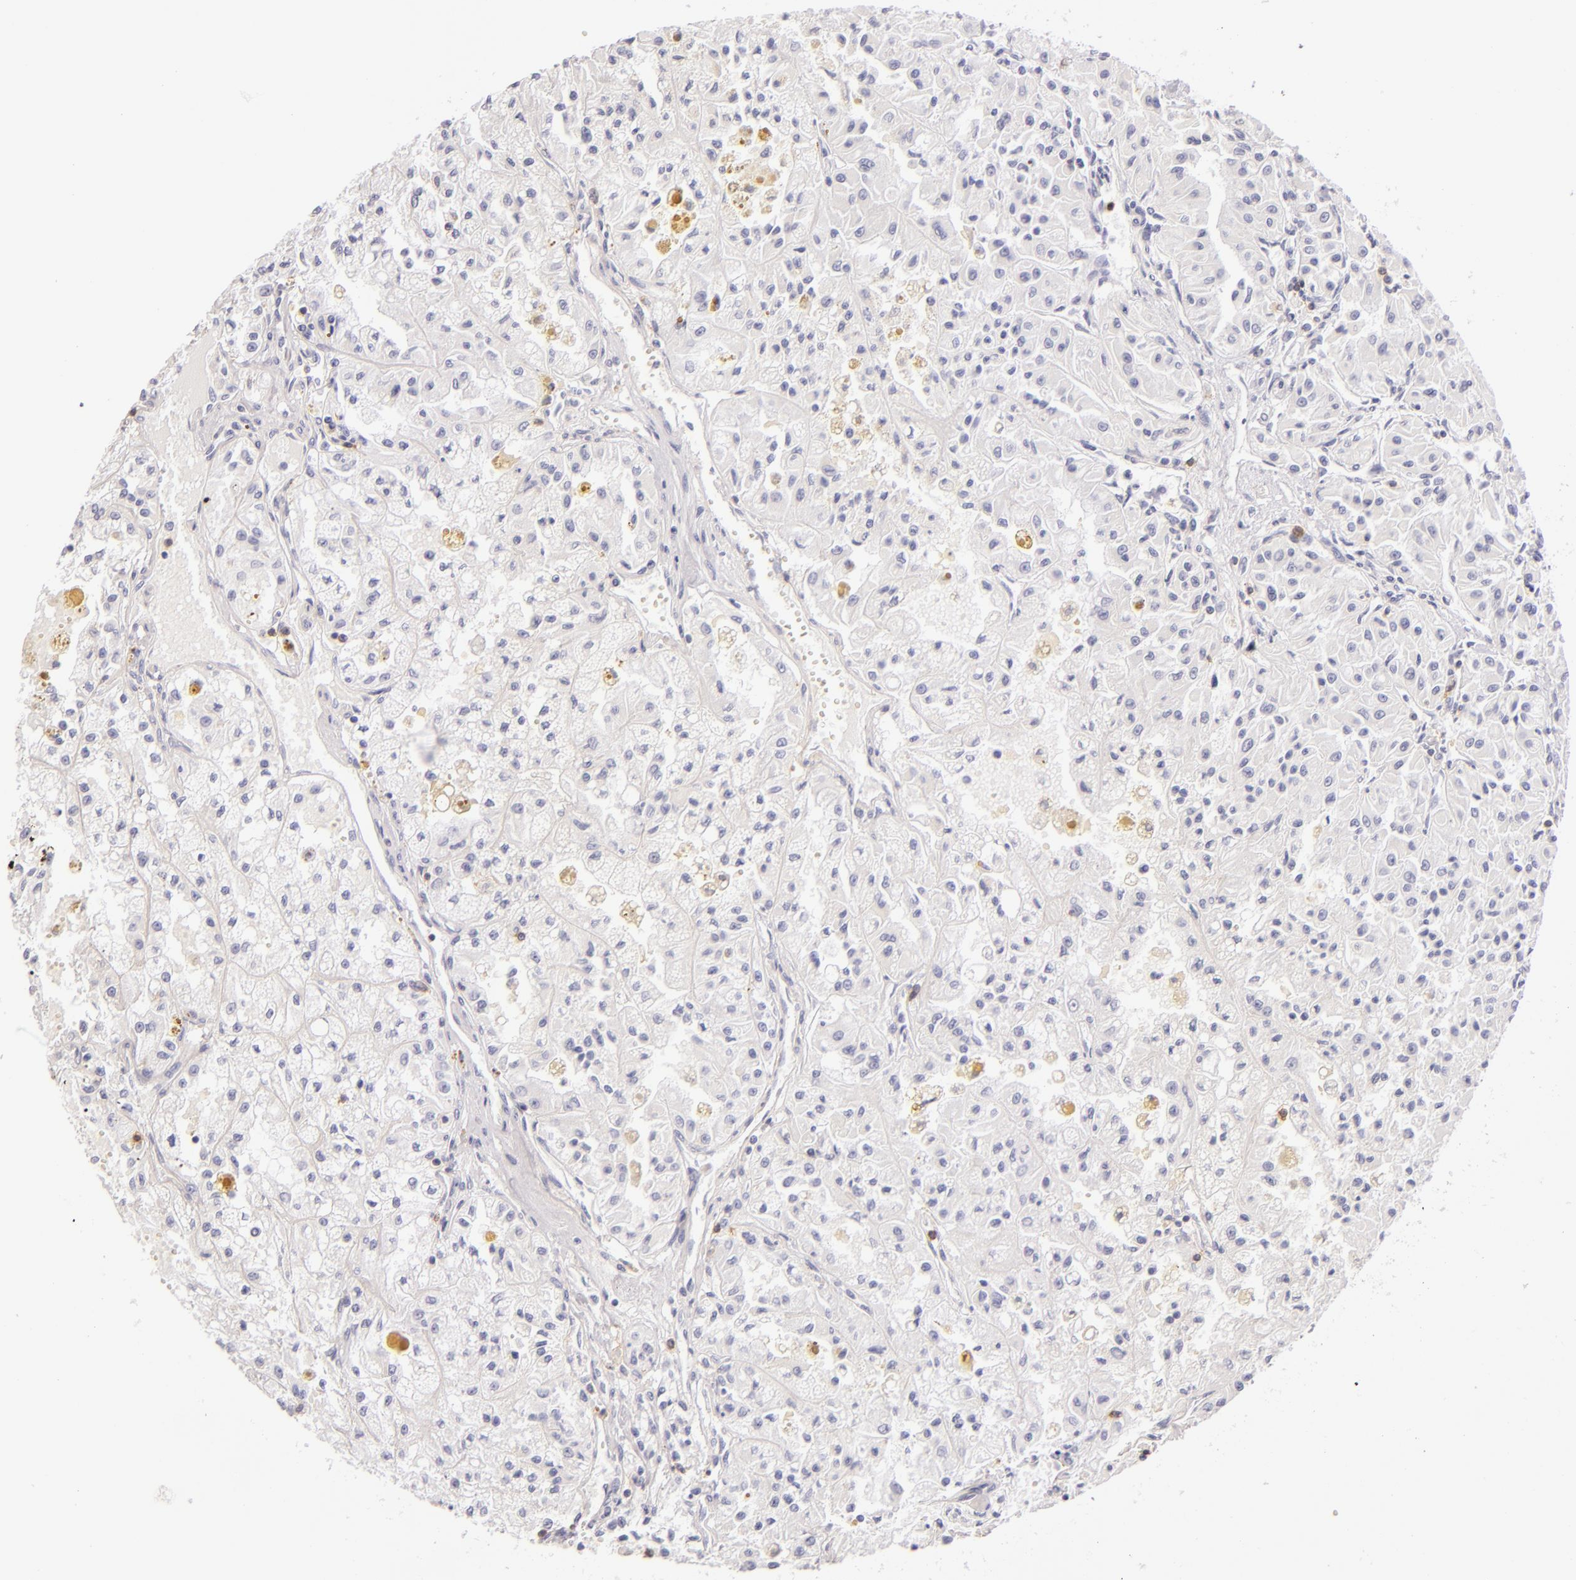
{"staining": {"intensity": "negative", "quantity": "none", "location": "none"}, "tissue": "renal cancer", "cell_type": "Tumor cells", "image_type": "cancer", "snomed": [{"axis": "morphology", "description": "Adenocarcinoma, NOS"}, {"axis": "topography", "description": "Kidney"}], "caption": "Protein analysis of renal adenocarcinoma shows no significant expression in tumor cells. Nuclei are stained in blue.", "gene": "LAT", "patient": {"sex": "male", "age": 78}}